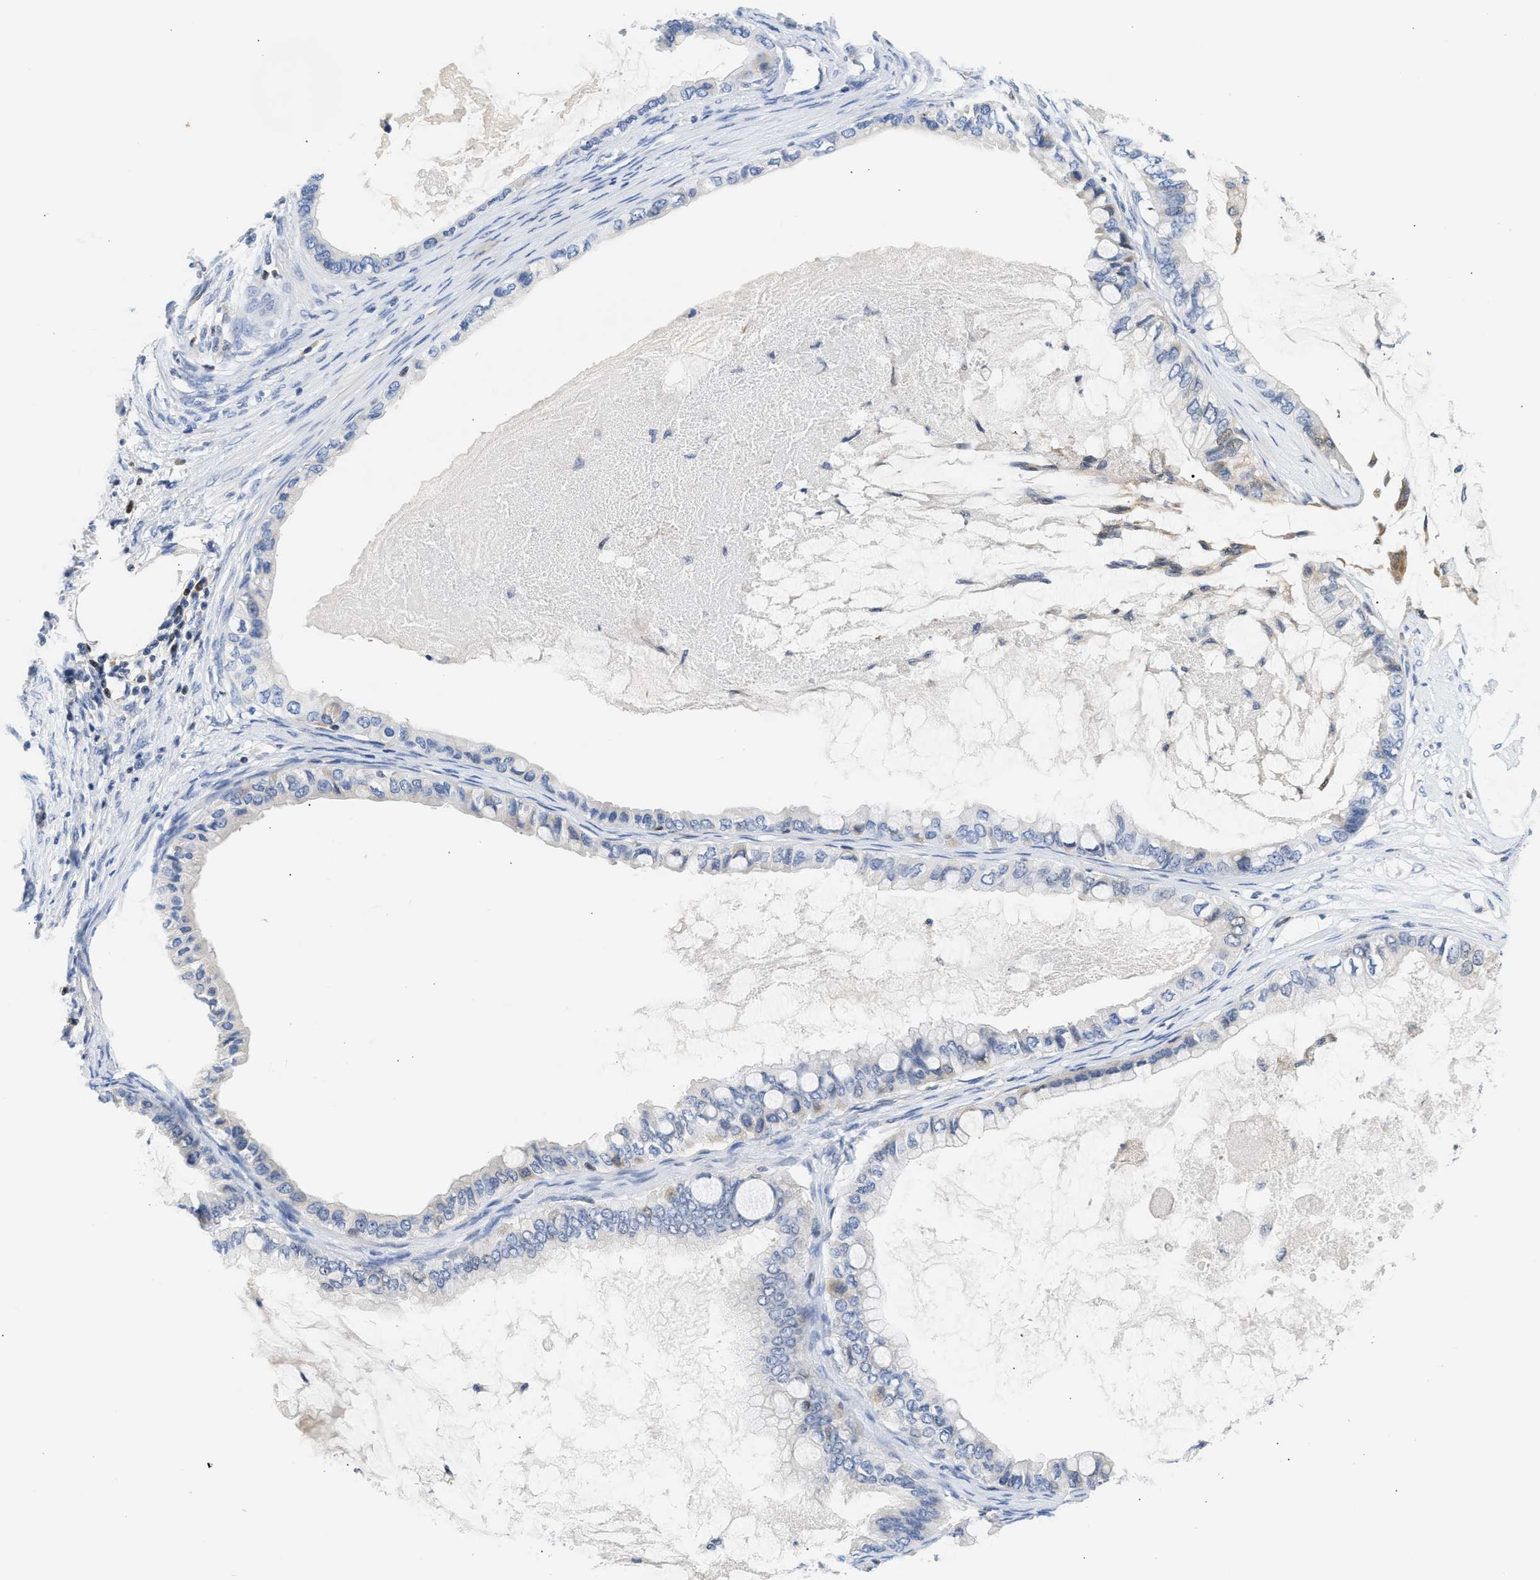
{"staining": {"intensity": "negative", "quantity": "none", "location": "none"}, "tissue": "ovarian cancer", "cell_type": "Tumor cells", "image_type": "cancer", "snomed": [{"axis": "morphology", "description": "Cystadenocarcinoma, mucinous, NOS"}, {"axis": "topography", "description": "Ovary"}], "caption": "This image is of ovarian cancer (mucinous cystadenocarcinoma) stained with immunohistochemistry (IHC) to label a protein in brown with the nuclei are counter-stained blue. There is no expression in tumor cells.", "gene": "SLIT2", "patient": {"sex": "female", "age": 80}}